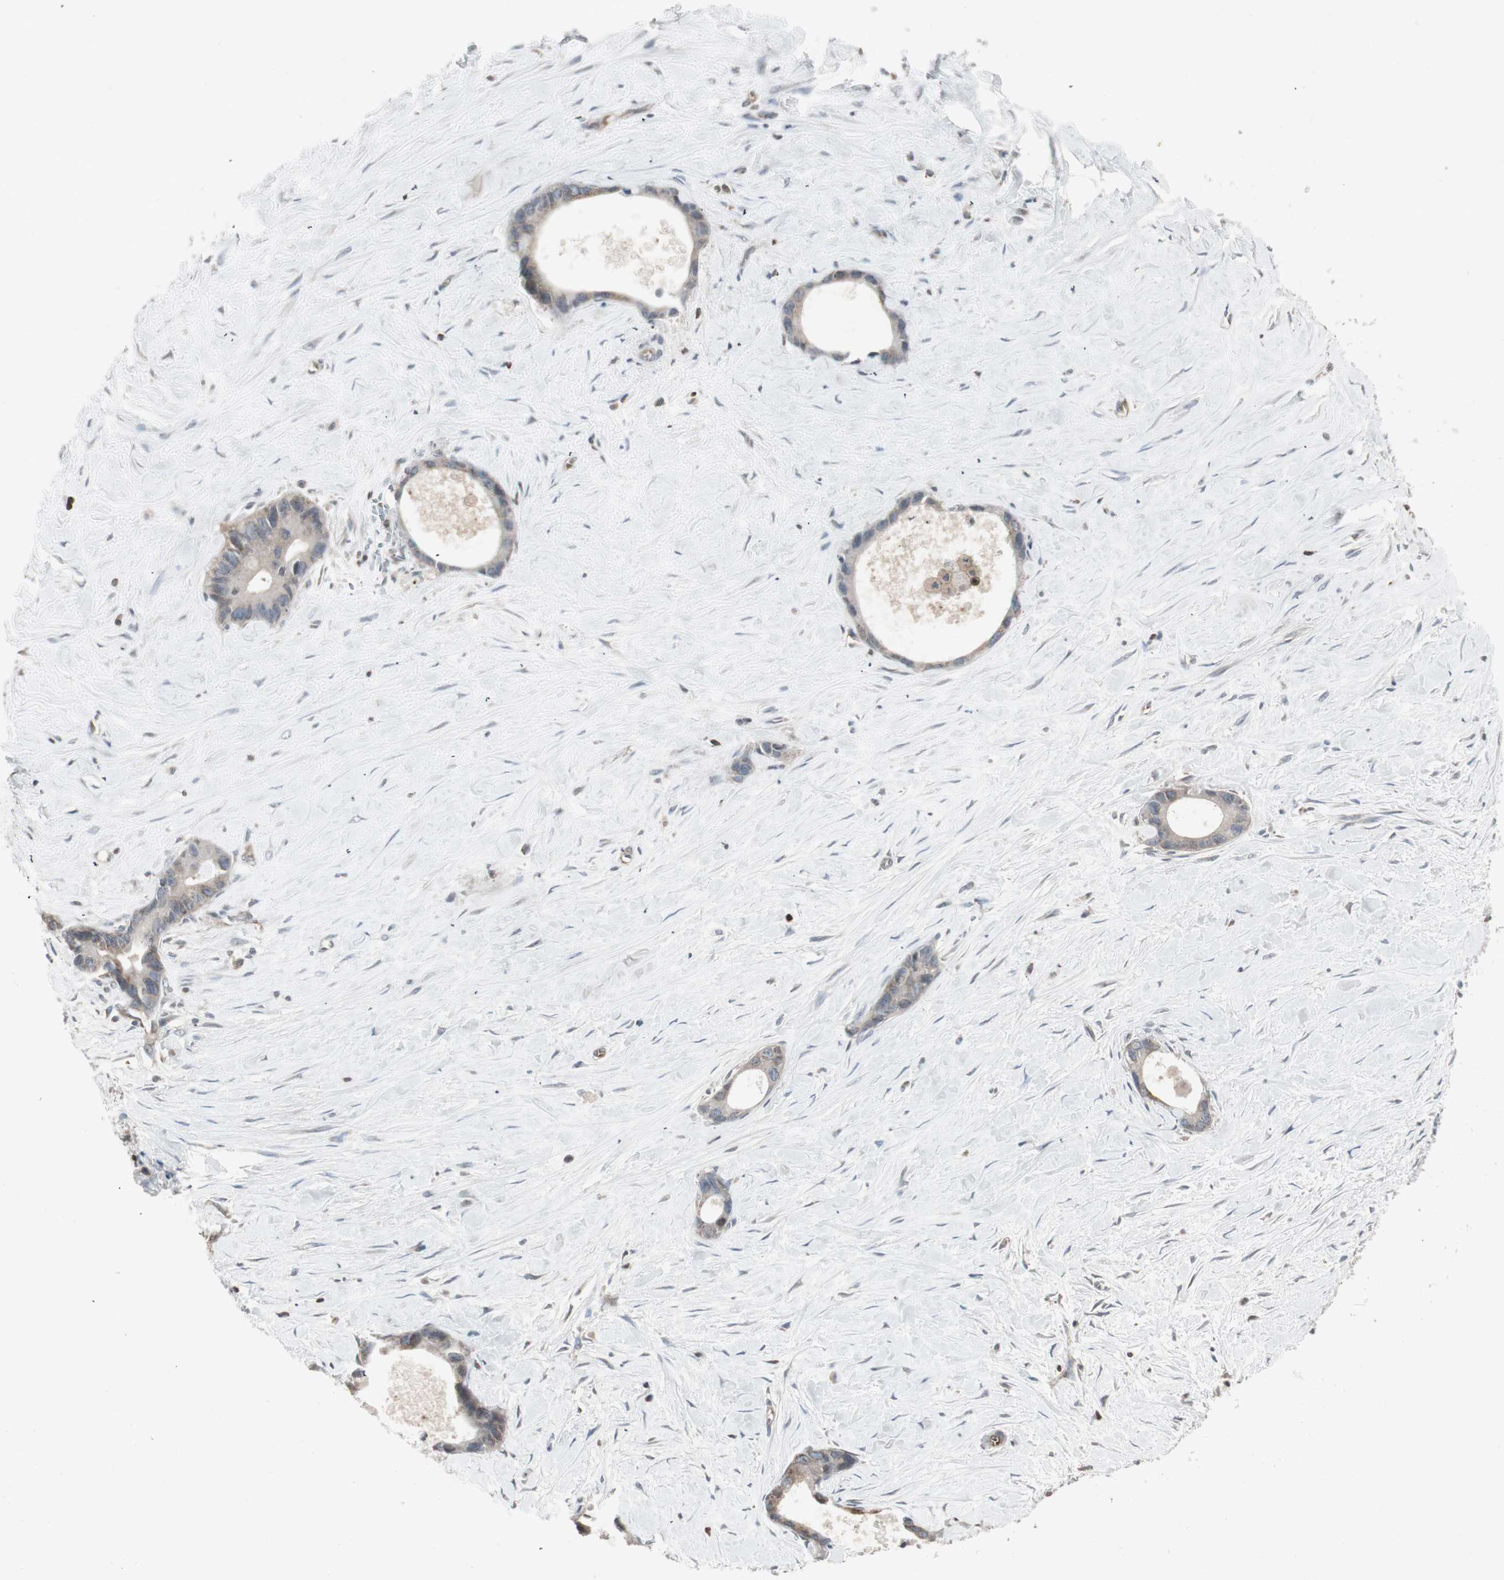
{"staining": {"intensity": "weak", "quantity": ">75%", "location": "cytoplasmic/membranous"}, "tissue": "liver cancer", "cell_type": "Tumor cells", "image_type": "cancer", "snomed": [{"axis": "morphology", "description": "Cholangiocarcinoma"}, {"axis": "topography", "description": "Liver"}], "caption": "Protein staining shows weak cytoplasmic/membranous staining in approximately >75% of tumor cells in liver cancer. The staining is performed using DAB (3,3'-diaminobenzidine) brown chromogen to label protein expression. The nuclei are counter-stained blue using hematoxylin.", "gene": "ARHGEF1", "patient": {"sex": "female", "age": 55}}